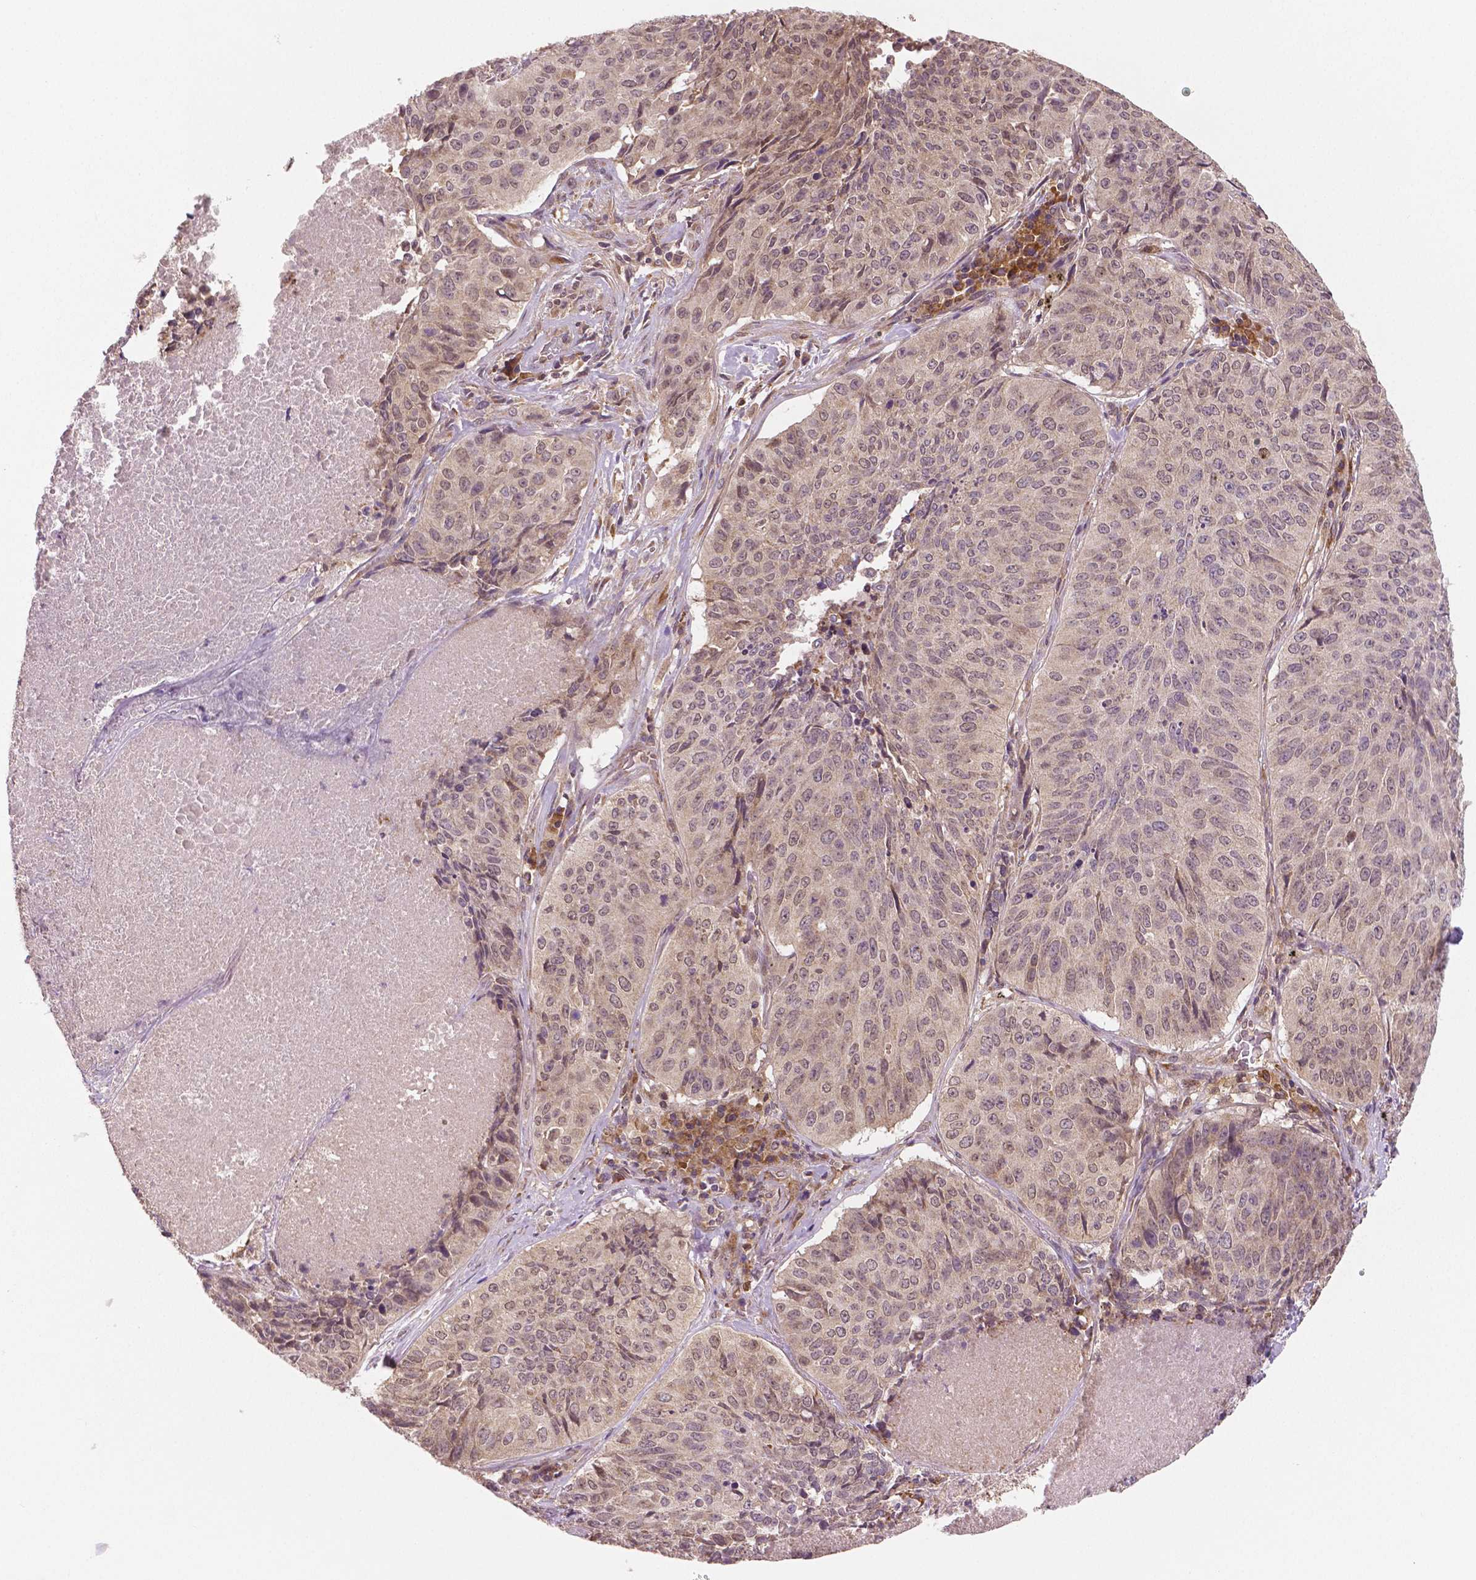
{"staining": {"intensity": "weak", "quantity": ">75%", "location": "cytoplasmic/membranous"}, "tissue": "lung cancer", "cell_type": "Tumor cells", "image_type": "cancer", "snomed": [{"axis": "morphology", "description": "Normal tissue, NOS"}, {"axis": "morphology", "description": "Squamous cell carcinoma, NOS"}, {"axis": "topography", "description": "Bronchus"}, {"axis": "topography", "description": "Lung"}], "caption": "IHC staining of lung squamous cell carcinoma, which displays low levels of weak cytoplasmic/membranous expression in about >75% of tumor cells indicating weak cytoplasmic/membranous protein positivity. The staining was performed using DAB (3,3'-diaminobenzidine) (brown) for protein detection and nuclei were counterstained in hematoxylin (blue).", "gene": "STAT3", "patient": {"sex": "male", "age": 64}}